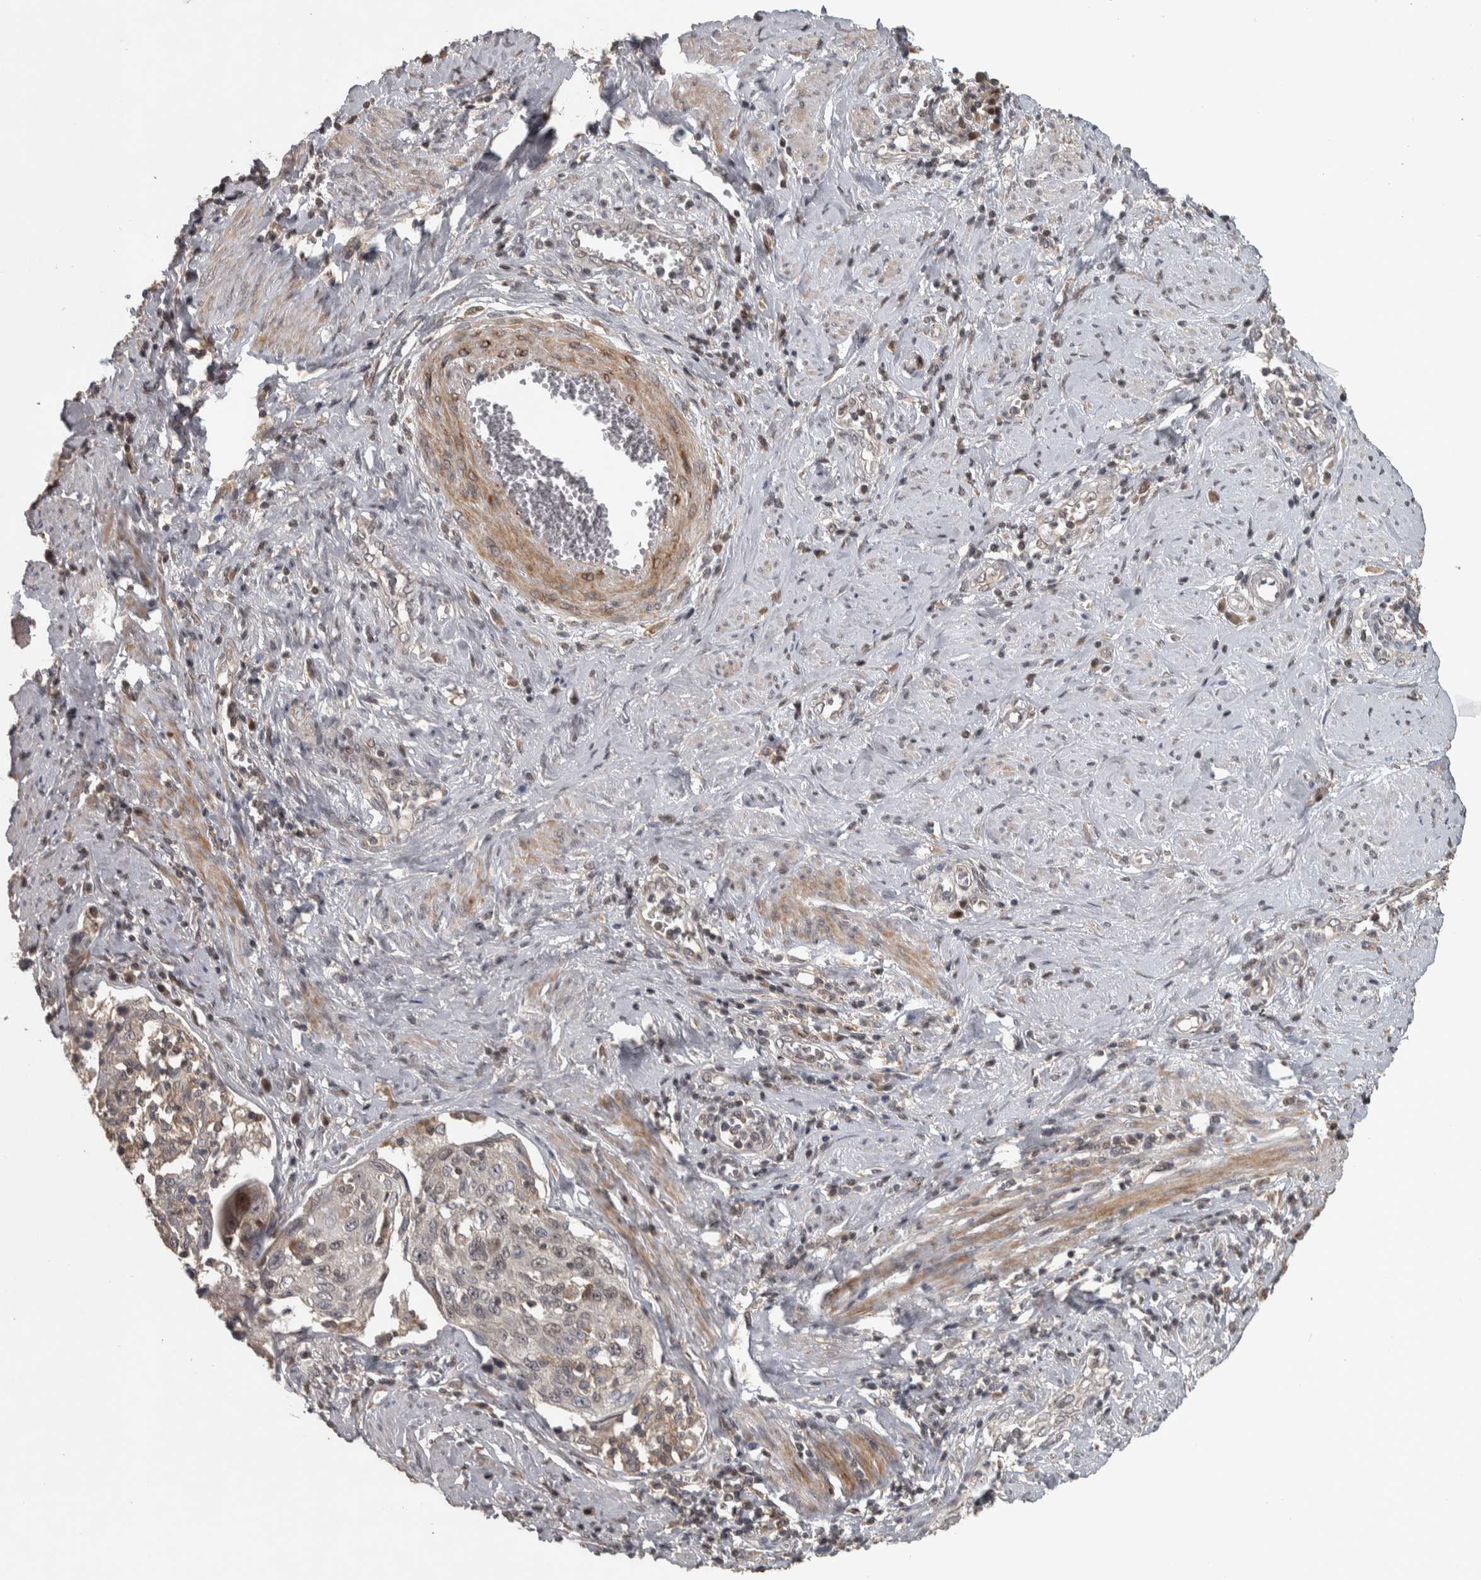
{"staining": {"intensity": "negative", "quantity": "none", "location": "none"}, "tissue": "cervical cancer", "cell_type": "Tumor cells", "image_type": "cancer", "snomed": [{"axis": "morphology", "description": "Squamous cell carcinoma, NOS"}, {"axis": "topography", "description": "Cervix"}], "caption": "Micrograph shows no significant protein staining in tumor cells of cervical cancer (squamous cell carcinoma). (DAB (3,3'-diaminobenzidine) immunohistochemistry, high magnification).", "gene": "ERAL1", "patient": {"sex": "female", "age": 53}}